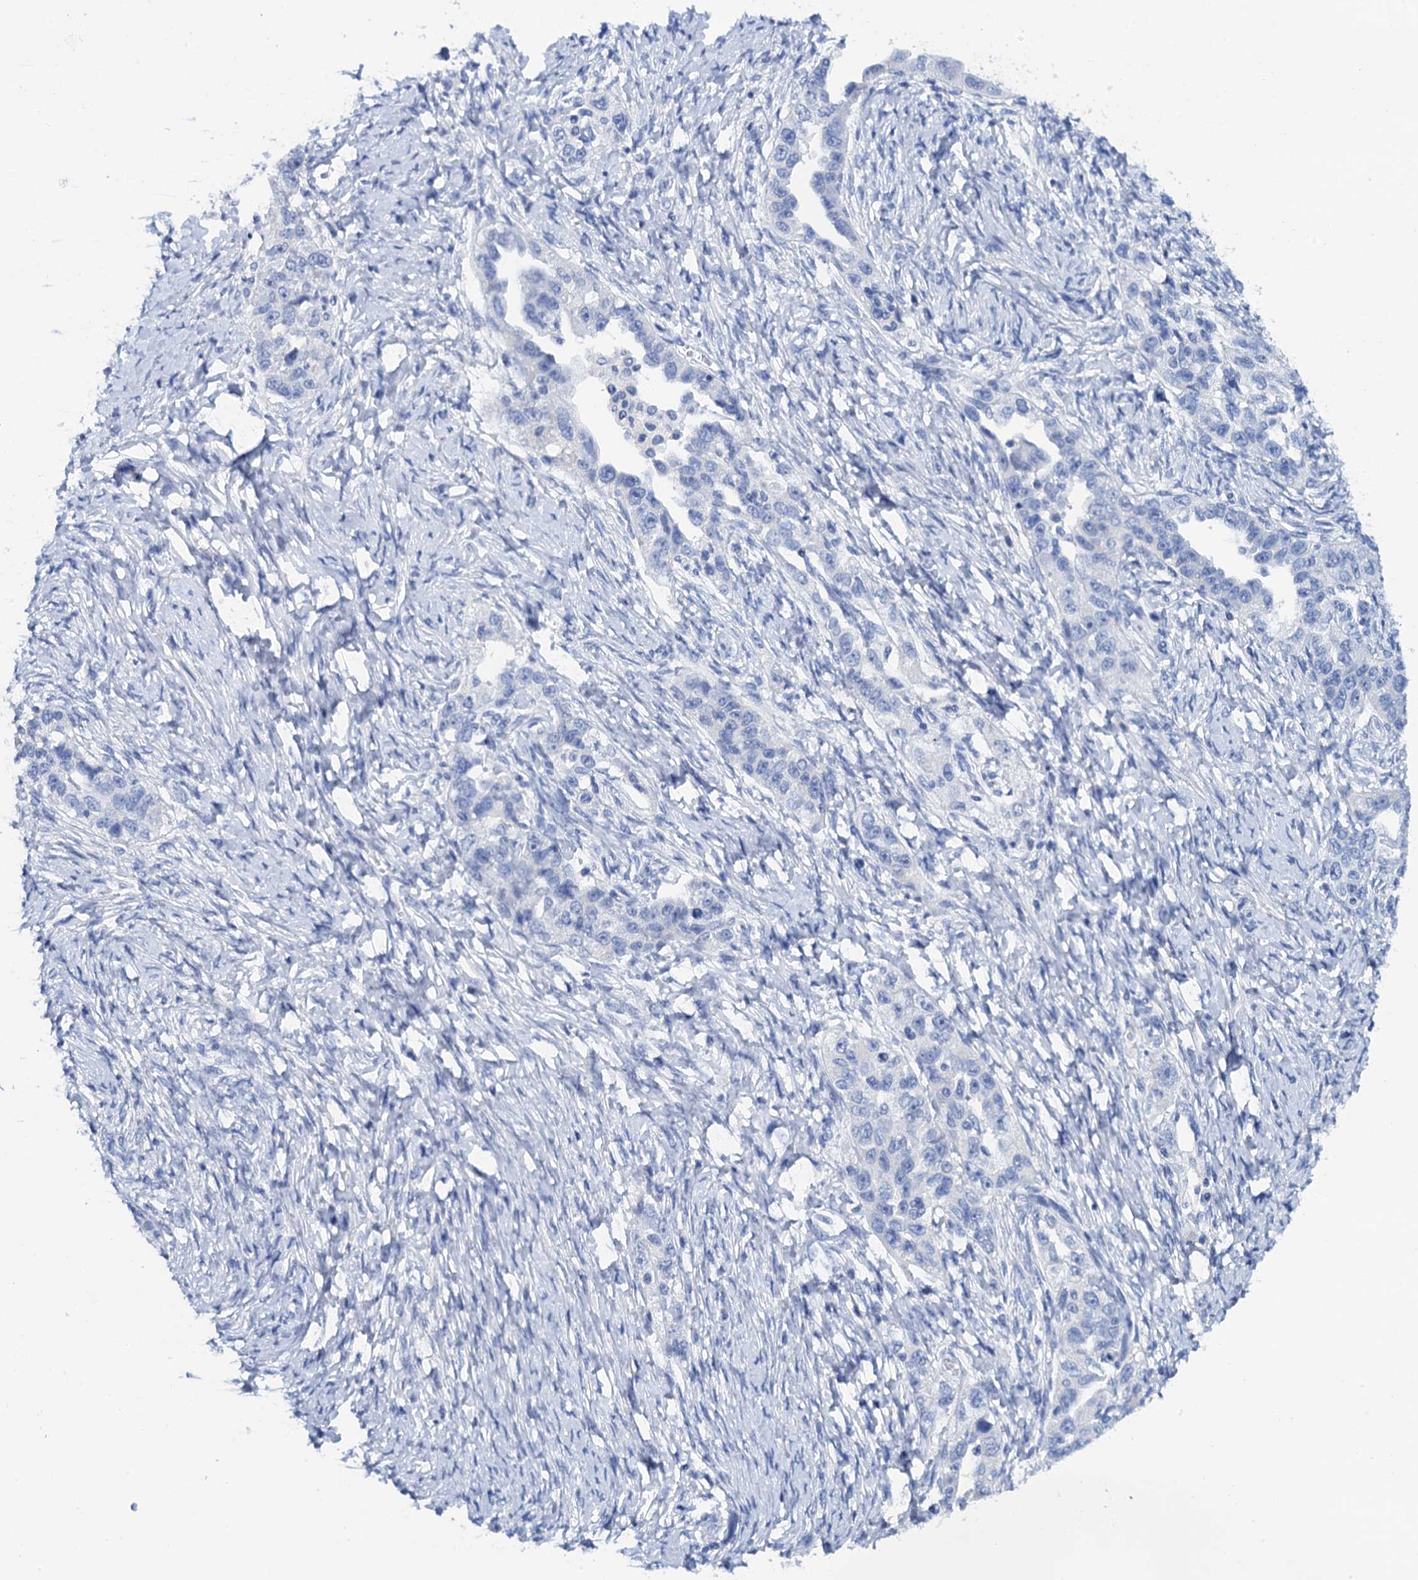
{"staining": {"intensity": "negative", "quantity": "none", "location": "none"}, "tissue": "ovarian cancer", "cell_type": "Tumor cells", "image_type": "cancer", "snomed": [{"axis": "morphology", "description": "Carcinoma, NOS"}, {"axis": "morphology", "description": "Cystadenocarcinoma, serous, NOS"}, {"axis": "topography", "description": "Ovary"}], "caption": "Tumor cells show no significant positivity in ovarian cancer (carcinoma).", "gene": "LYPD3", "patient": {"sex": "female", "age": 69}}